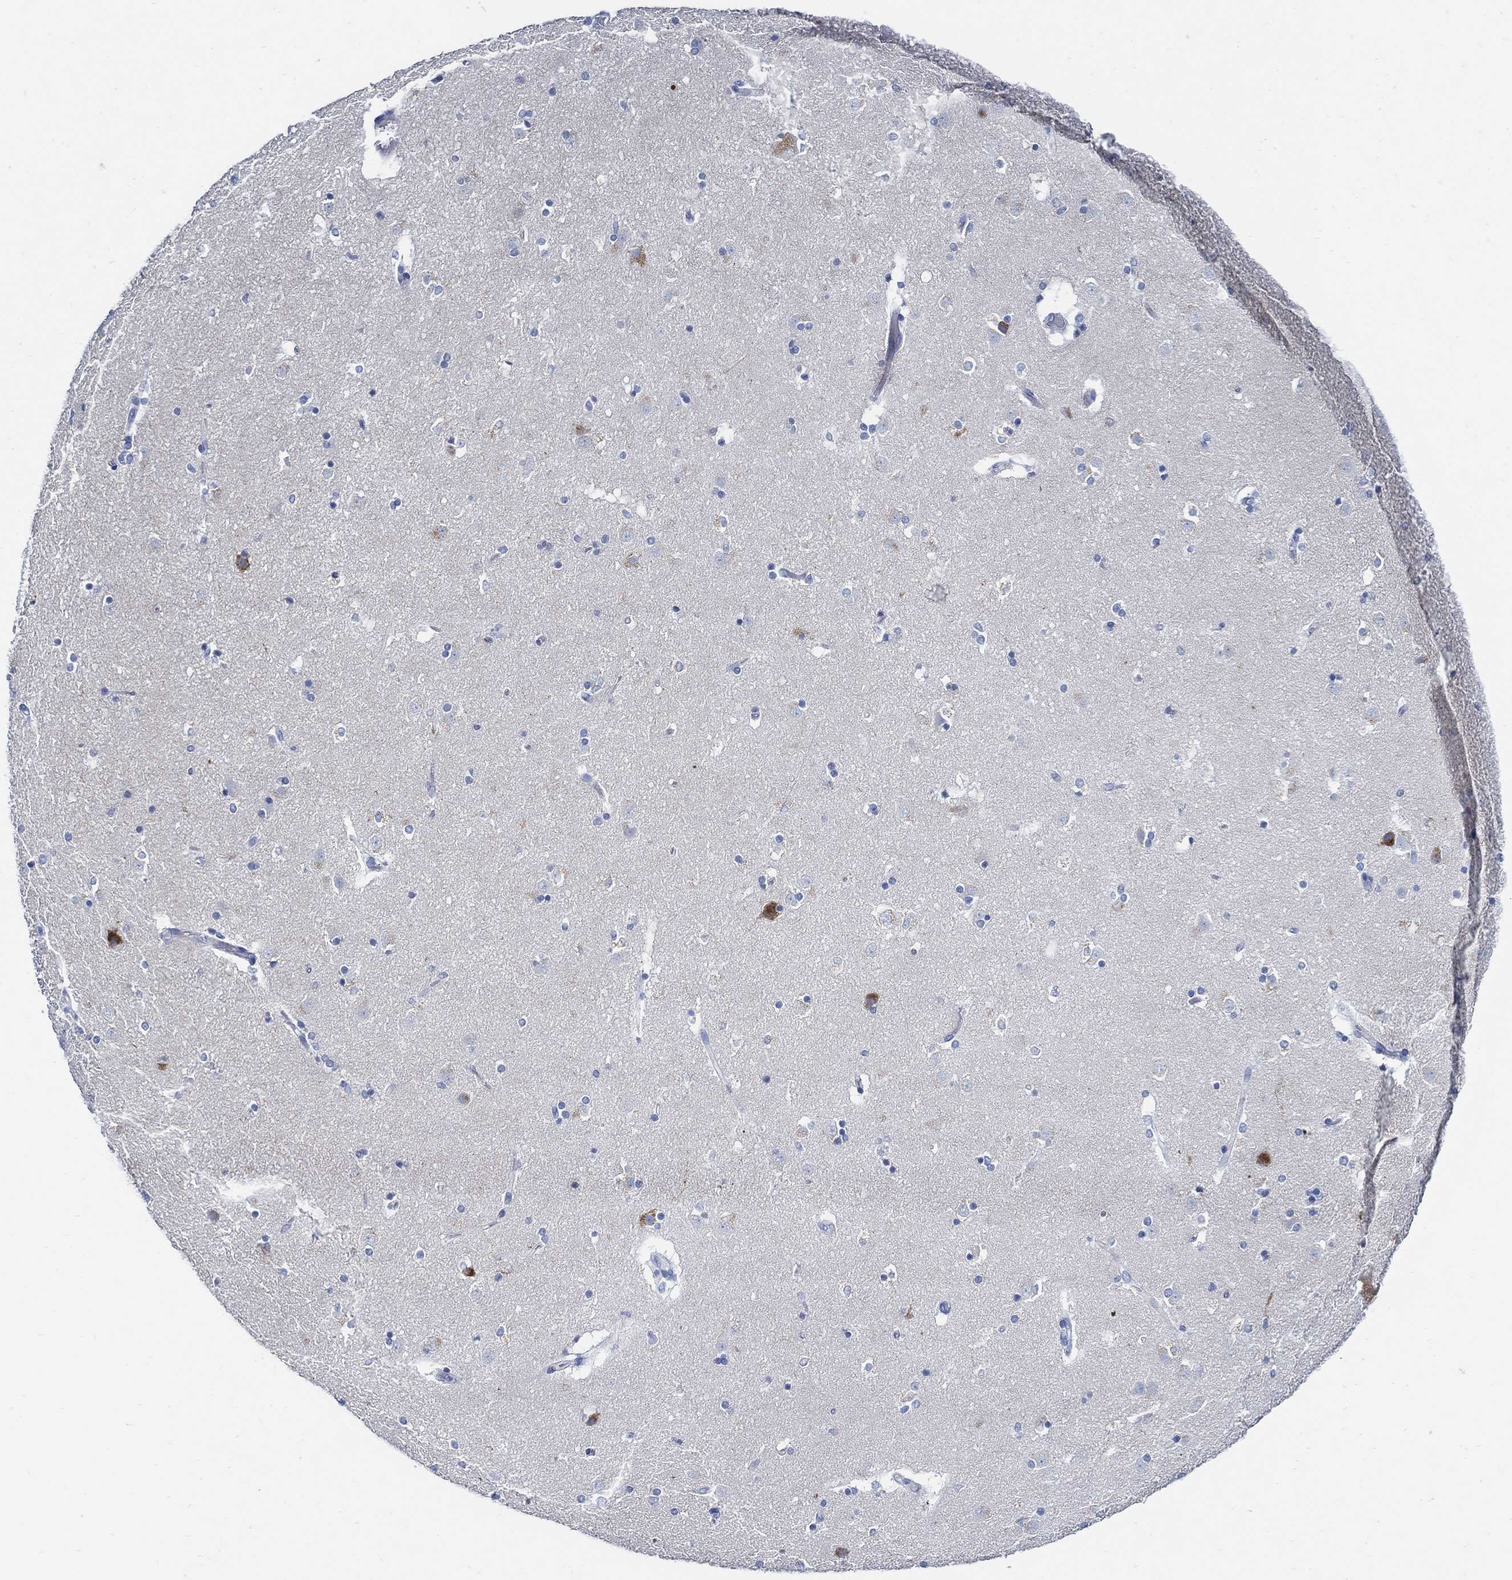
{"staining": {"intensity": "negative", "quantity": "none", "location": "none"}, "tissue": "caudate", "cell_type": "Glial cells", "image_type": "normal", "snomed": [{"axis": "morphology", "description": "Normal tissue, NOS"}, {"axis": "topography", "description": "Lateral ventricle wall"}], "caption": "A histopathology image of caudate stained for a protein shows no brown staining in glial cells. (DAB (3,3'-diaminobenzidine) immunohistochemistry, high magnification).", "gene": "SLC45A1", "patient": {"sex": "male", "age": 51}}